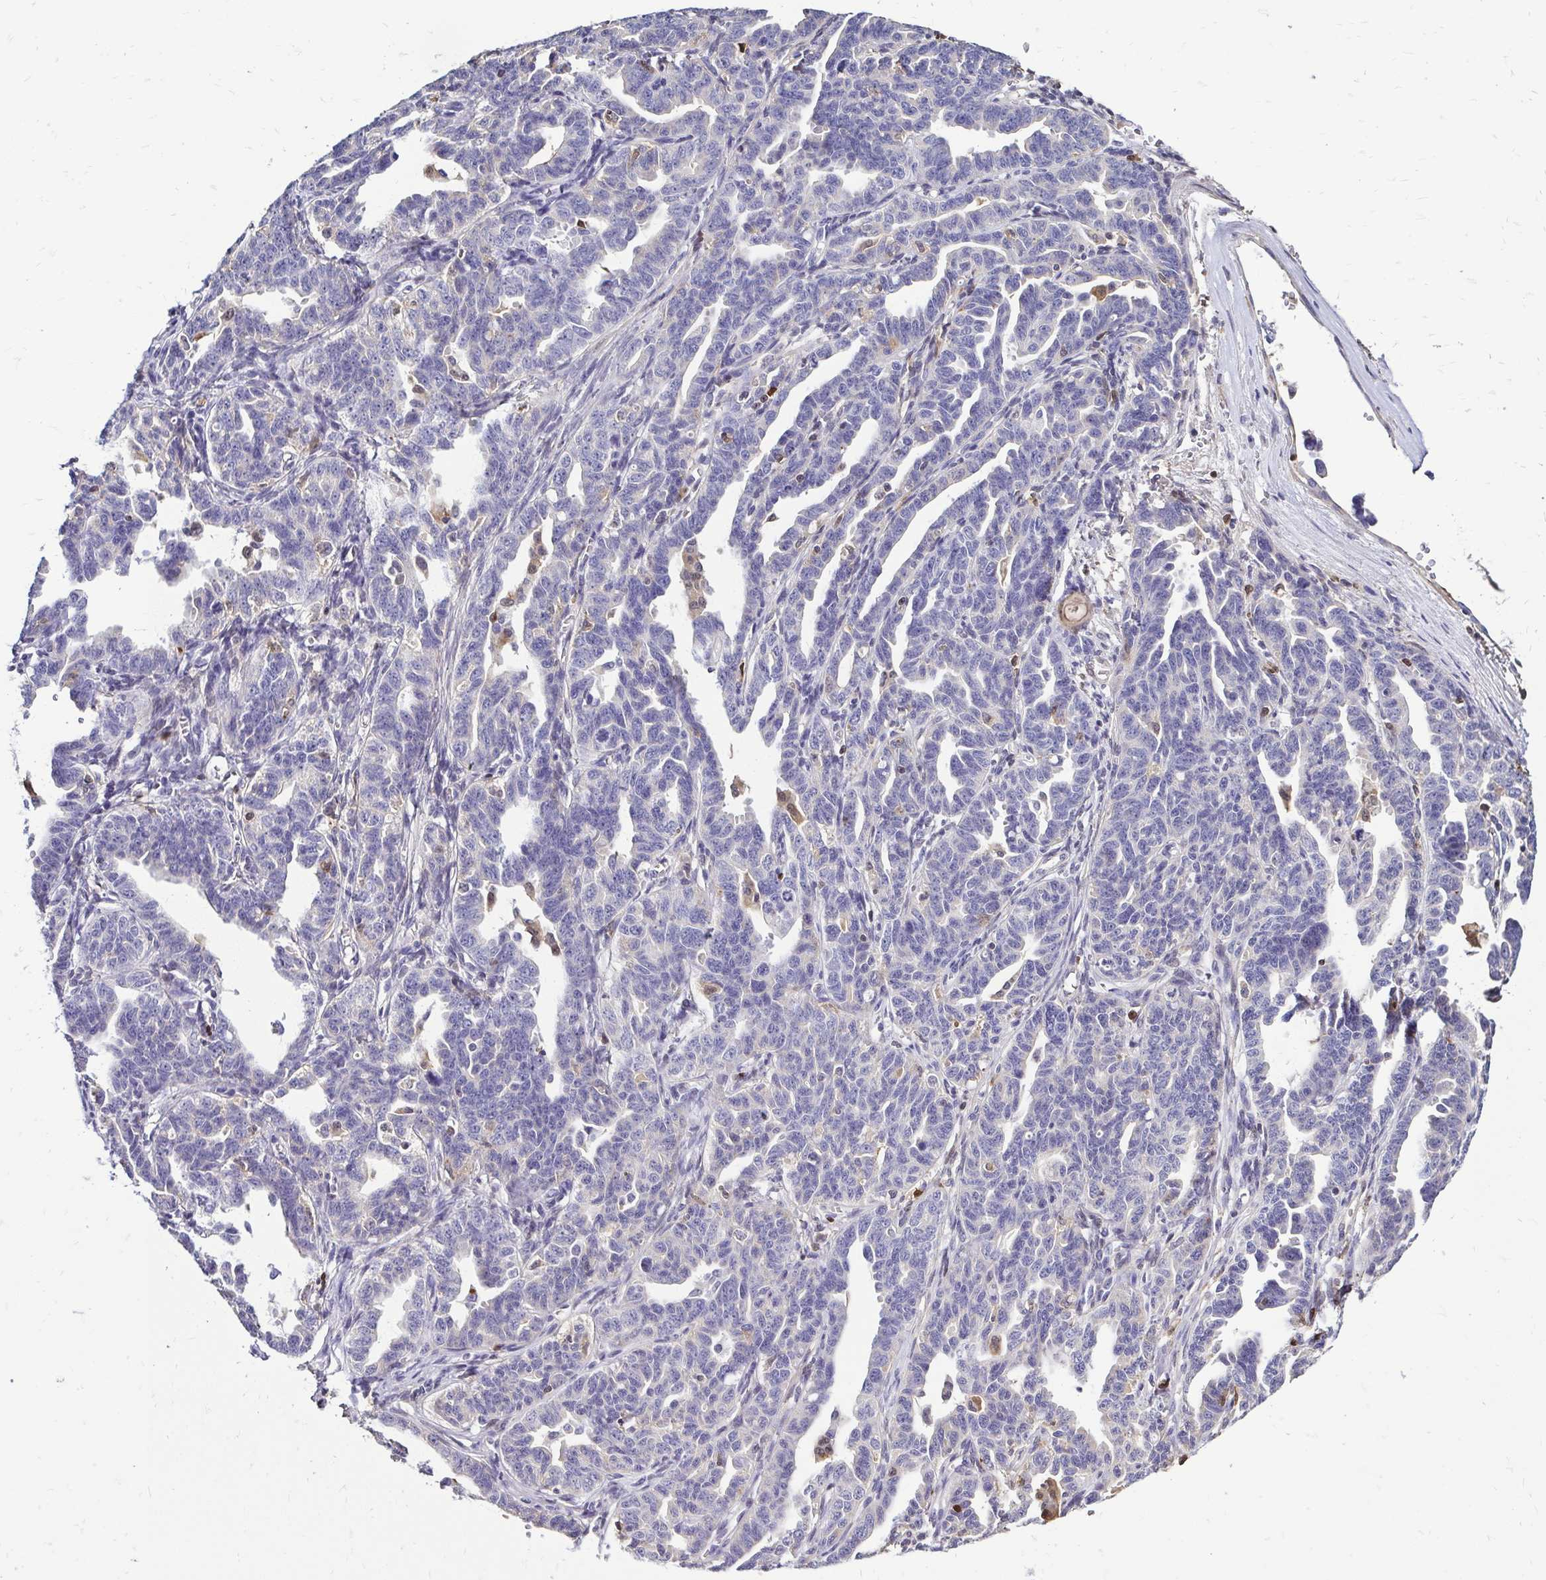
{"staining": {"intensity": "negative", "quantity": "none", "location": "none"}, "tissue": "ovarian cancer", "cell_type": "Tumor cells", "image_type": "cancer", "snomed": [{"axis": "morphology", "description": "Cystadenocarcinoma, serous, NOS"}, {"axis": "topography", "description": "Ovary"}], "caption": "An immunohistochemistry image of ovarian serous cystadenocarcinoma is shown. There is no staining in tumor cells of ovarian serous cystadenocarcinoma. Brightfield microscopy of immunohistochemistry stained with DAB (3,3'-diaminobenzidine) (brown) and hematoxylin (blue), captured at high magnification.", "gene": "ZFP1", "patient": {"sex": "female", "age": 69}}